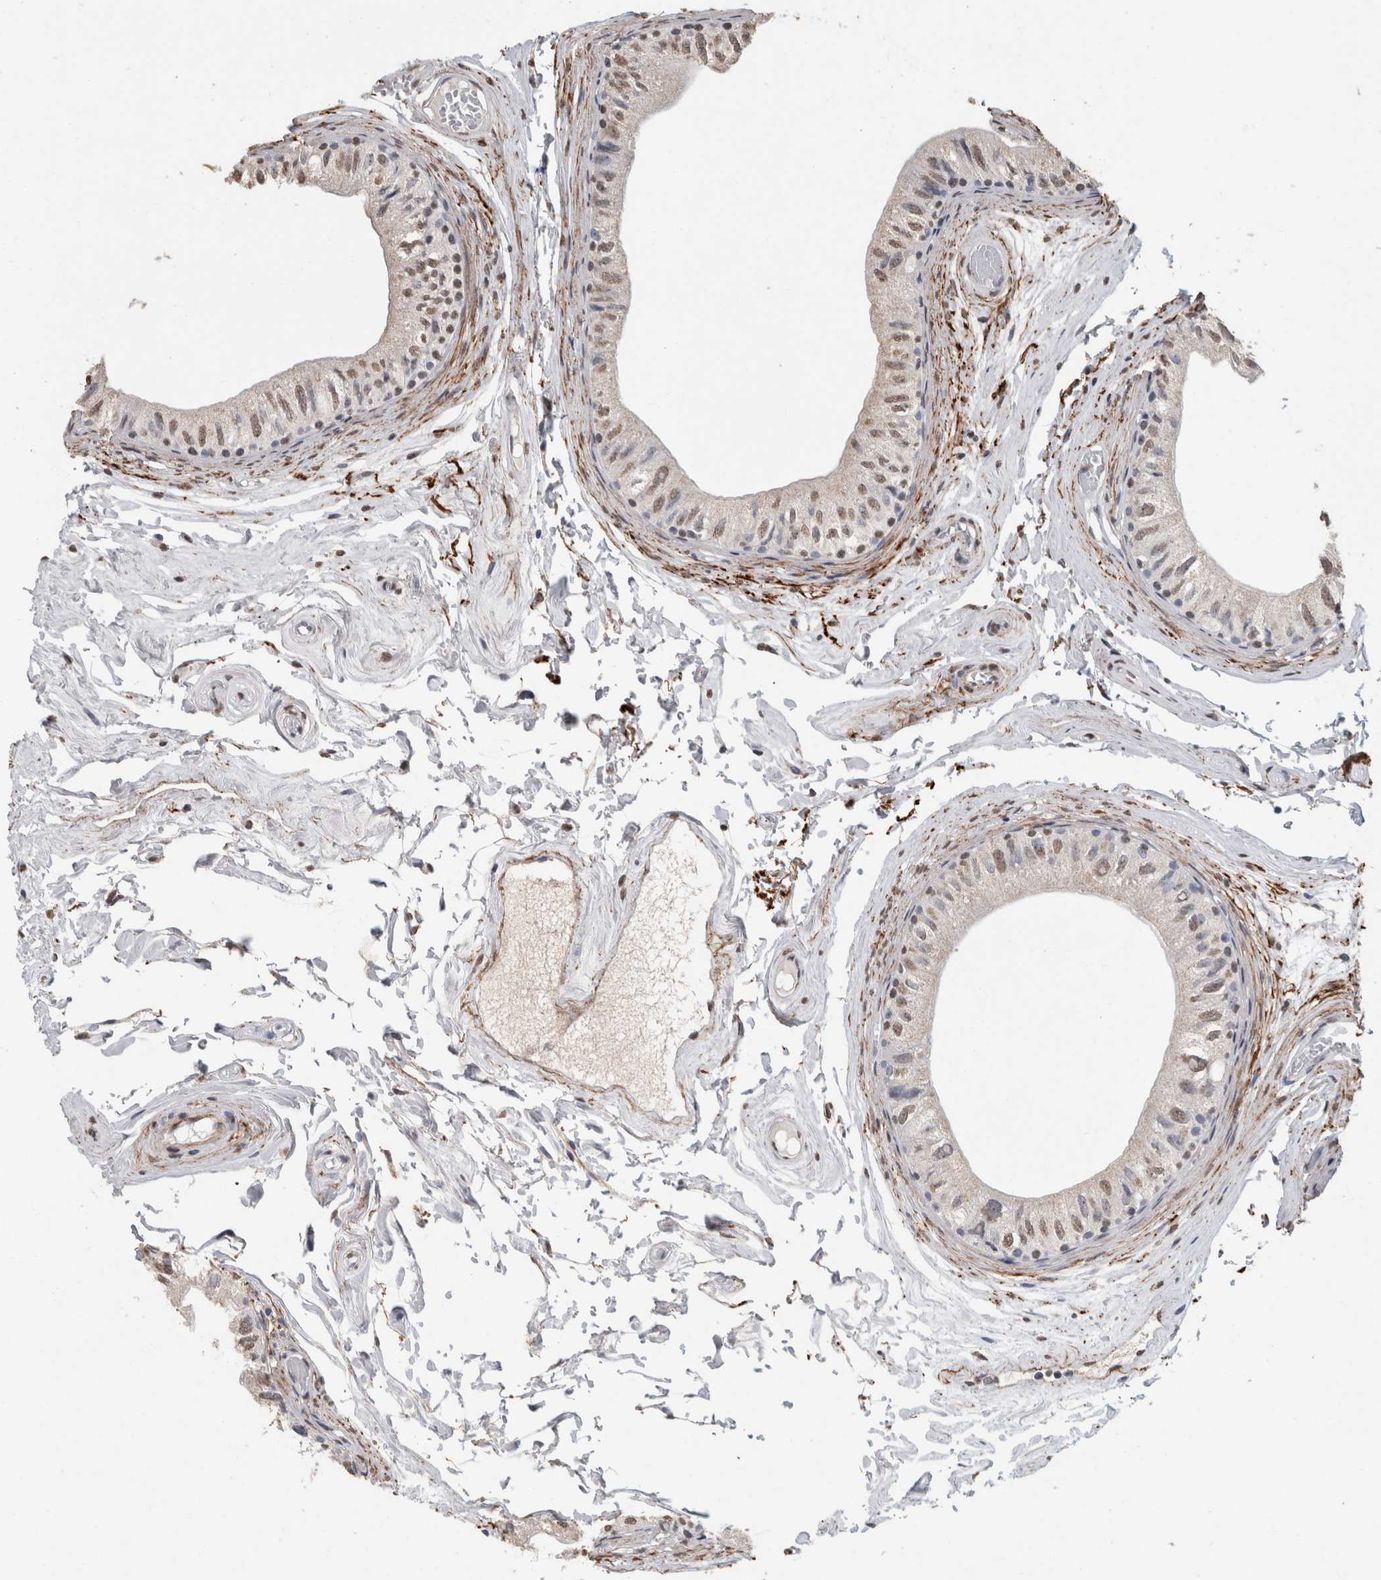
{"staining": {"intensity": "weak", "quantity": "25%-75%", "location": "nuclear"}, "tissue": "epididymis", "cell_type": "Glandular cells", "image_type": "normal", "snomed": [{"axis": "morphology", "description": "Normal tissue, NOS"}, {"axis": "topography", "description": "Epididymis"}], "caption": "Protein analysis of benign epididymis shows weak nuclear positivity in about 25%-75% of glandular cells.", "gene": "LTBP1", "patient": {"sex": "male", "age": 79}}